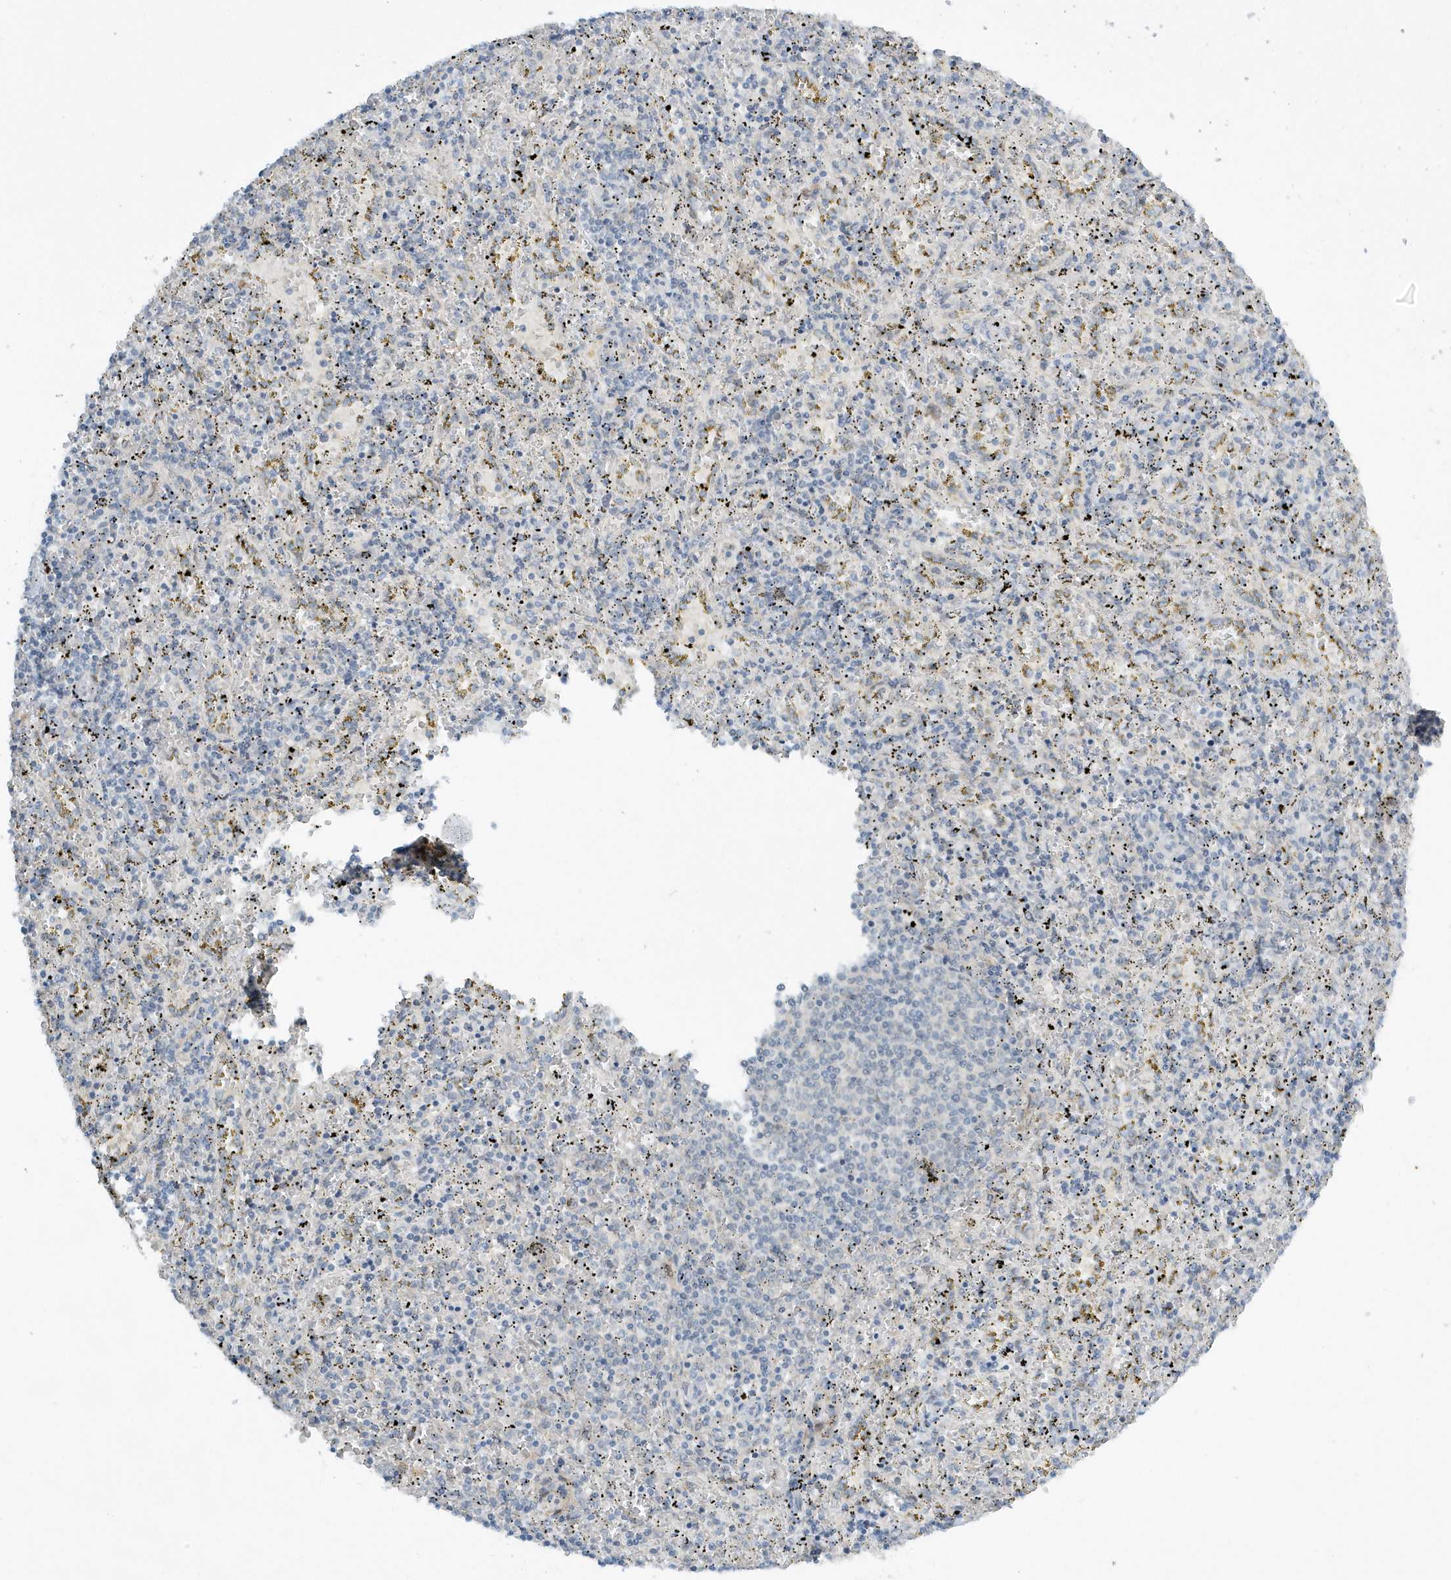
{"staining": {"intensity": "negative", "quantity": "none", "location": "none"}, "tissue": "spleen", "cell_type": "Cells in red pulp", "image_type": "normal", "snomed": [{"axis": "morphology", "description": "Normal tissue, NOS"}, {"axis": "topography", "description": "Spleen"}], "caption": "There is no significant positivity in cells in red pulp of spleen. (DAB IHC, high magnification).", "gene": "SCN3A", "patient": {"sex": "male", "age": 11}}